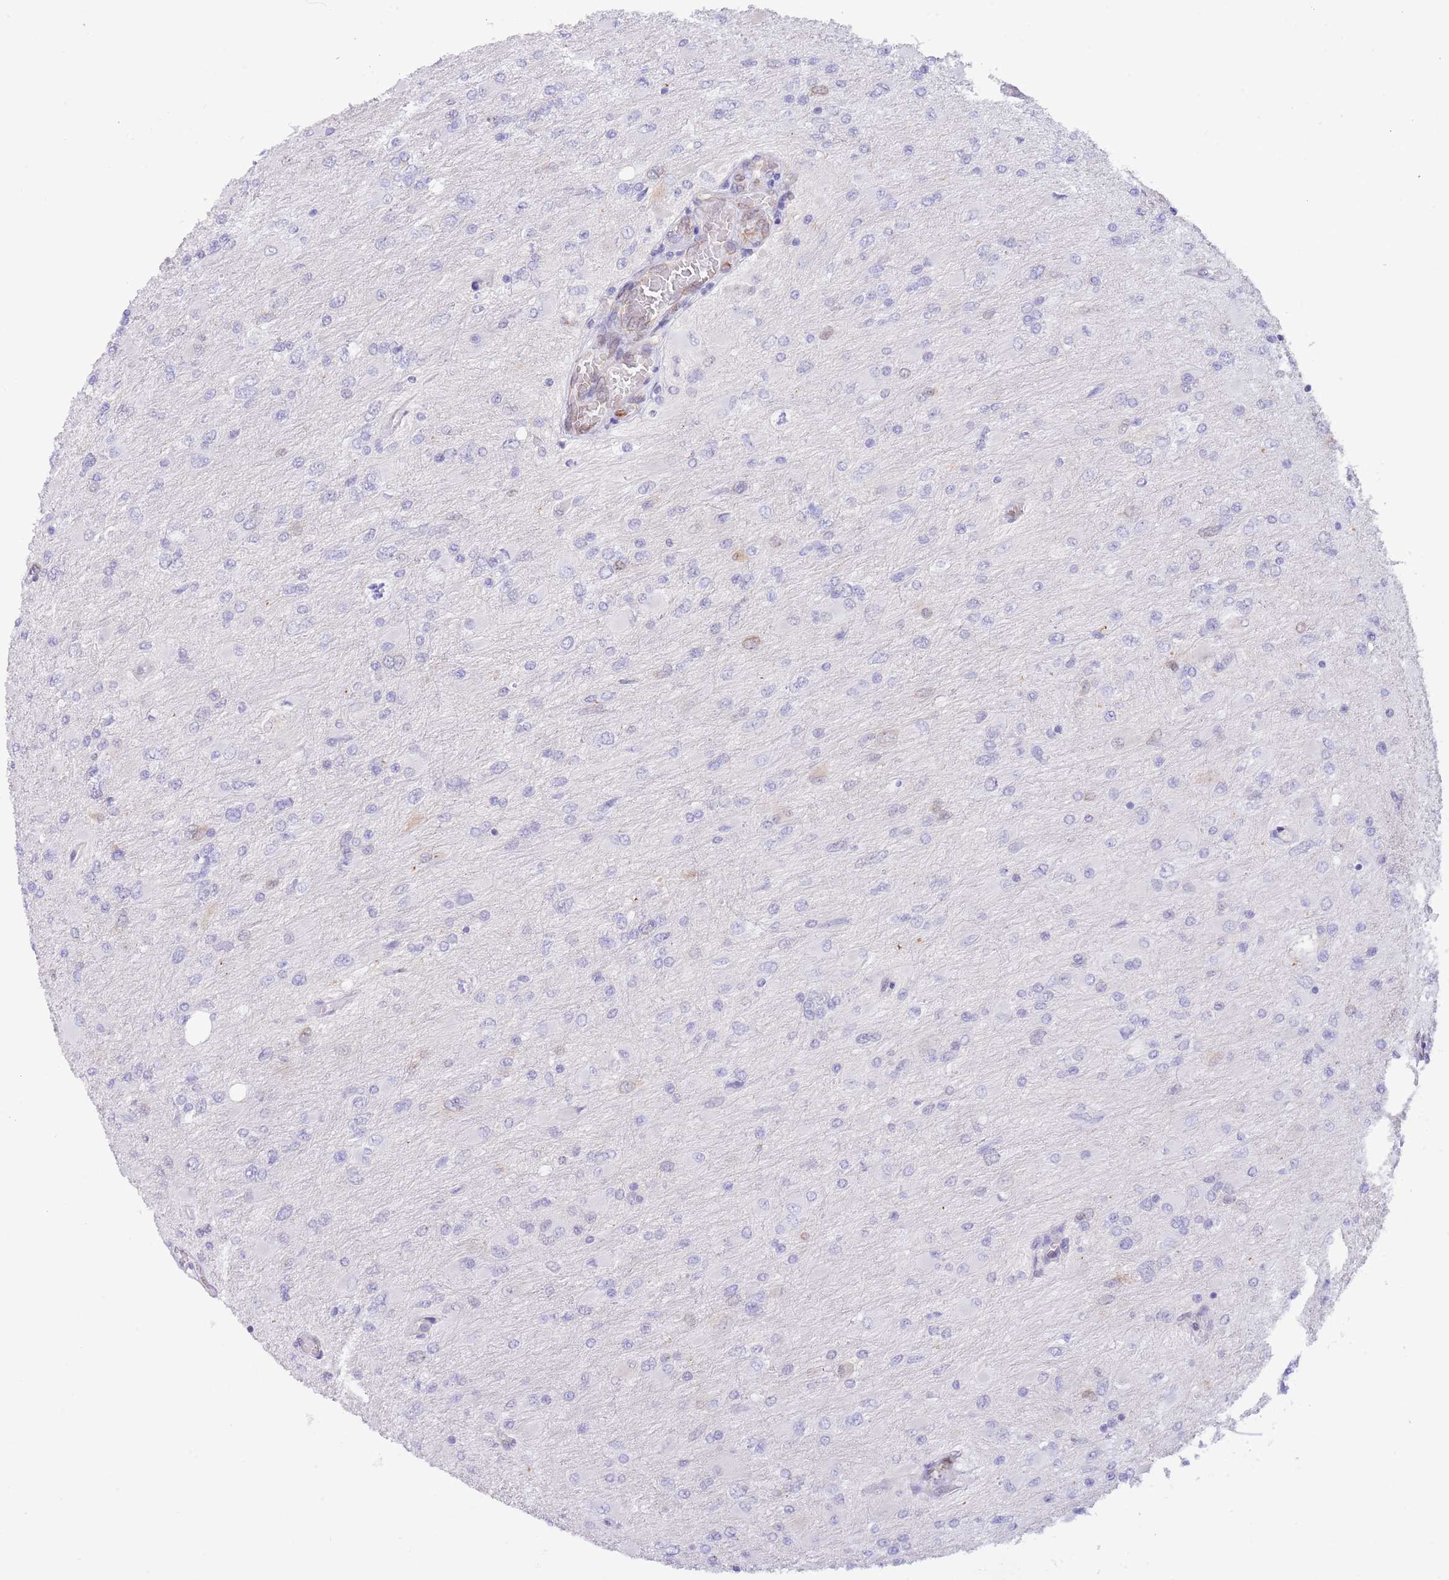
{"staining": {"intensity": "negative", "quantity": "none", "location": "none"}, "tissue": "glioma", "cell_type": "Tumor cells", "image_type": "cancer", "snomed": [{"axis": "morphology", "description": "Glioma, malignant, High grade"}, {"axis": "topography", "description": "Cerebral cortex"}], "caption": "Glioma stained for a protein using immunohistochemistry (IHC) reveals no expression tumor cells.", "gene": "EBPL", "patient": {"sex": "female", "age": 36}}